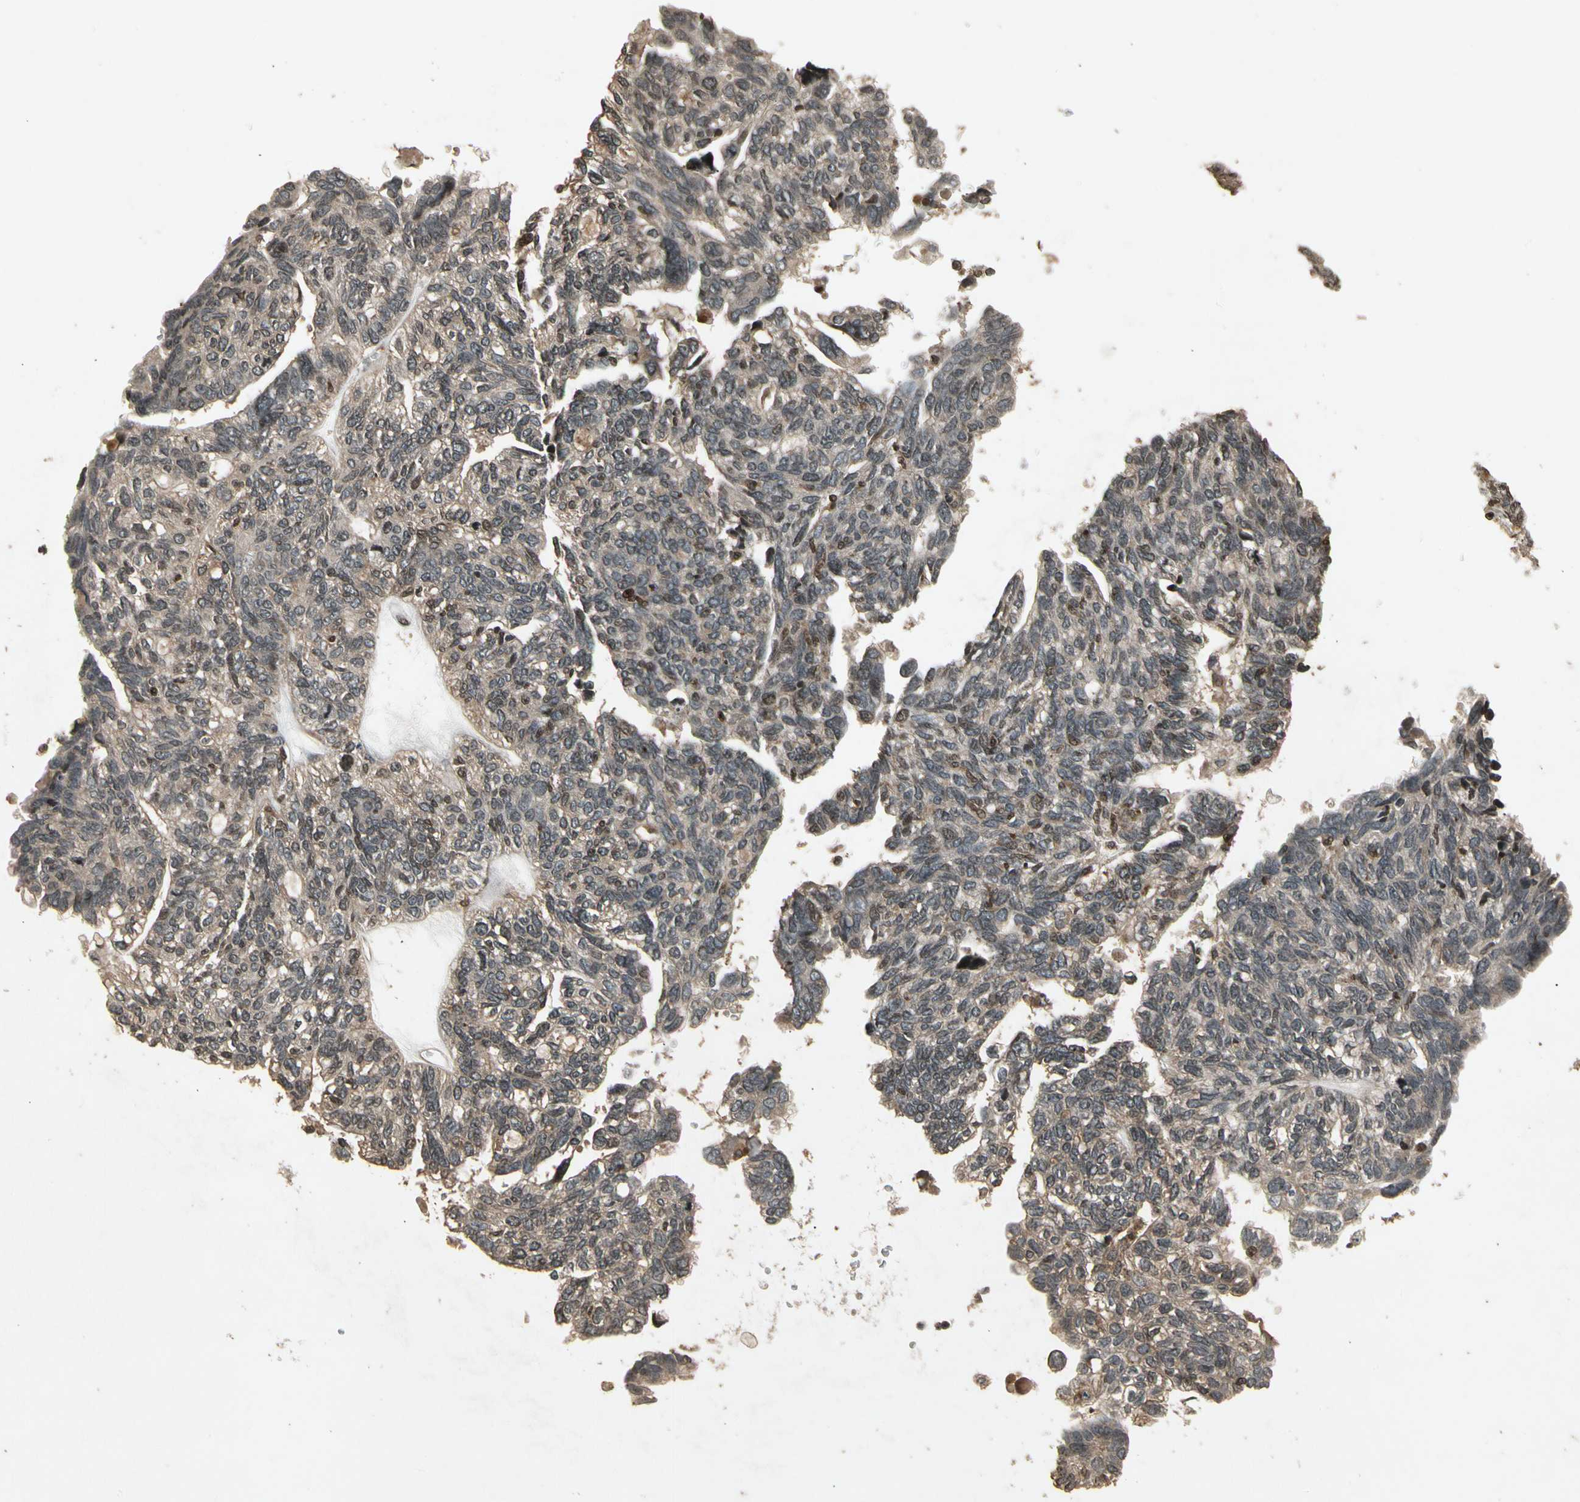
{"staining": {"intensity": "weak", "quantity": ">75%", "location": "cytoplasmic/membranous"}, "tissue": "ovarian cancer", "cell_type": "Tumor cells", "image_type": "cancer", "snomed": [{"axis": "morphology", "description": "Cystadenocarcinoma, serous, NOS"}, {"axis": "topography", "description": "Ovary"}], "caption": "Immunohistochemical staining of human serous cystadenocarcinoma (ovarian) shows low levels of weak cytoplasmic/membranous protein expression in approximately >75% of tumor cells. The staining was performed using DAB (3,3'-diaminobenzidine) to visualize the protein expression in brown, while the nuclei were stained in blue with hematoxylin (Magnification: 20x).", "gene": "GLRX", "patient": {"sex": "female", "age": 79}}